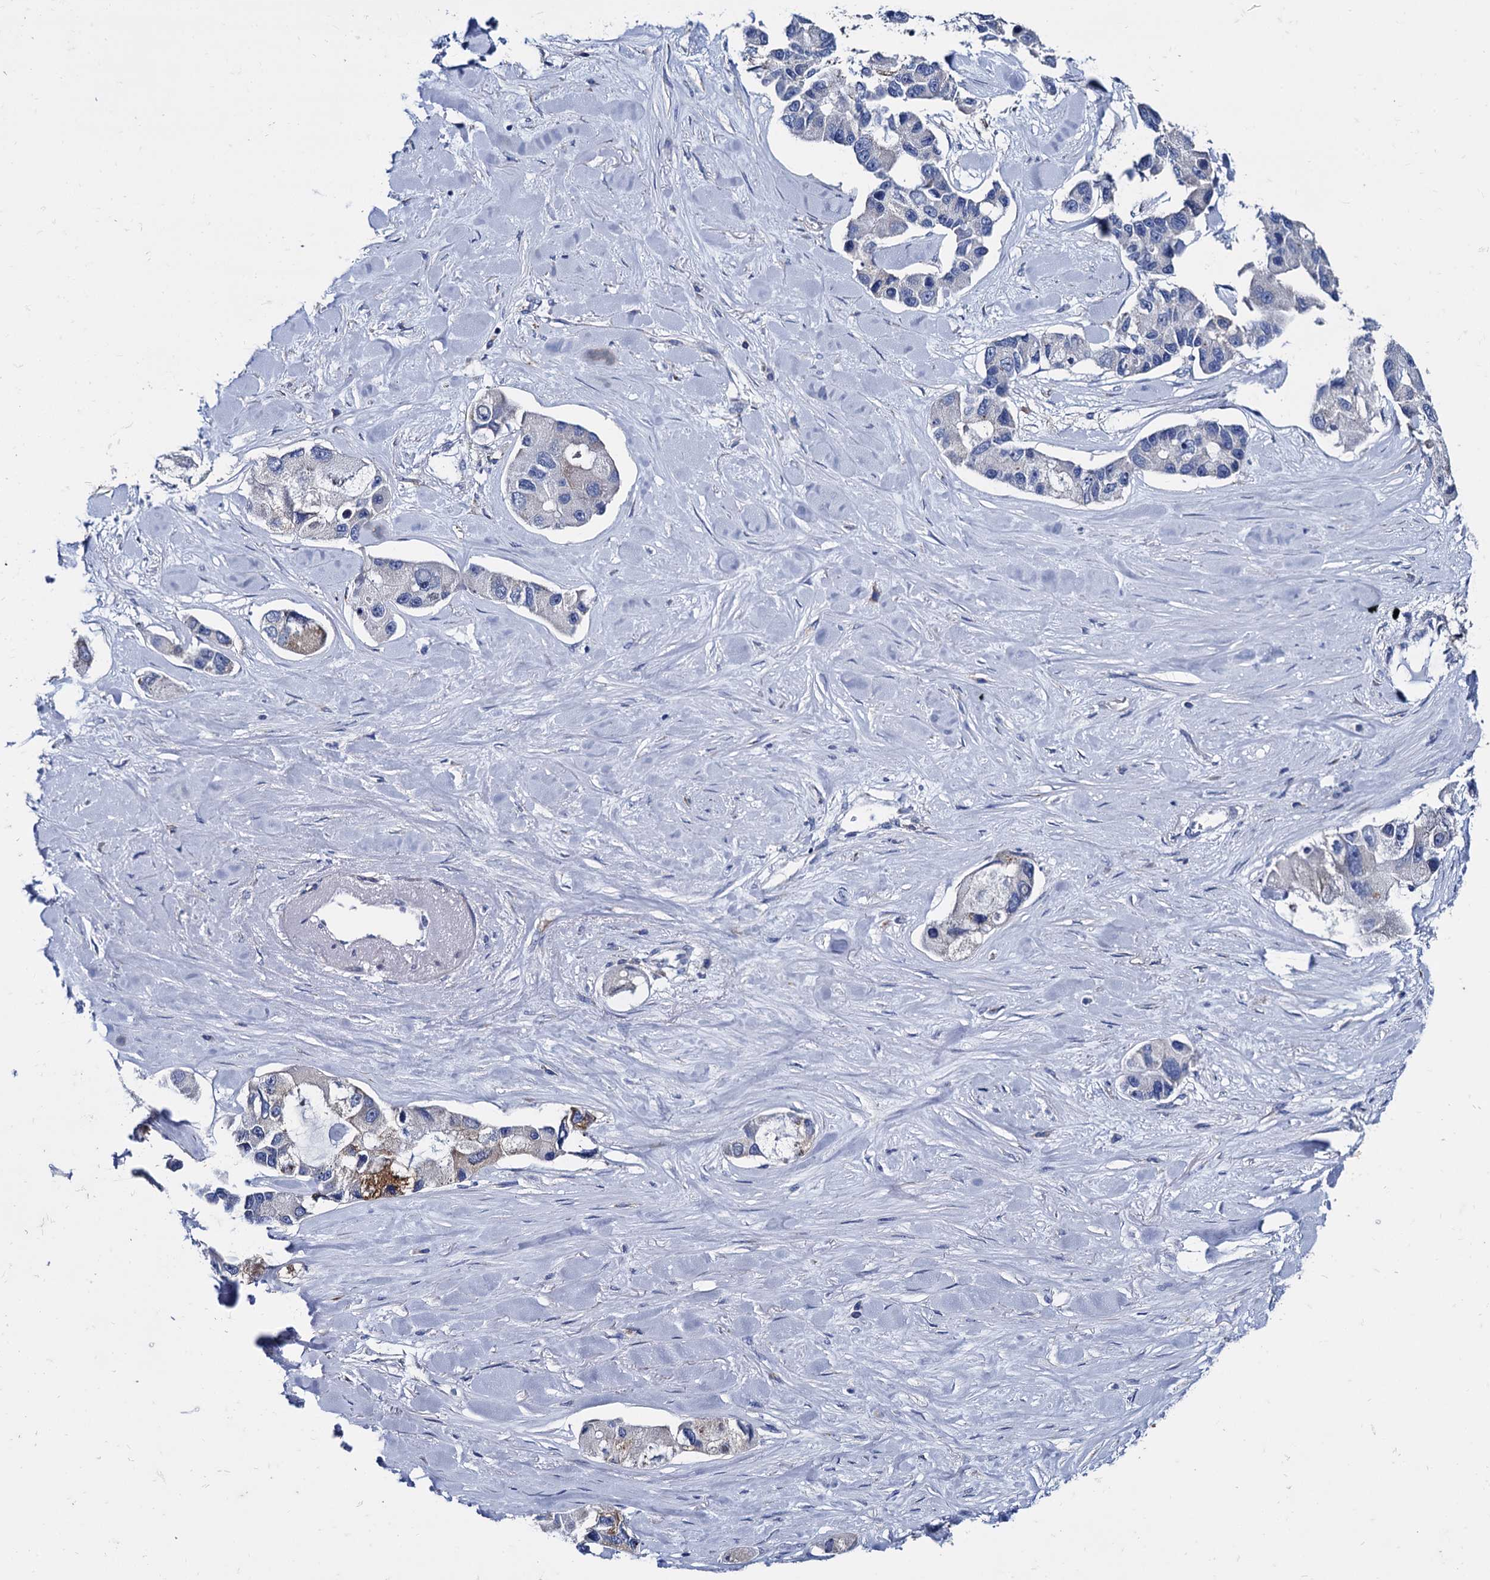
{"staining": {"intensity": "negative", "quantity": "none", "location": "none"}, "tissue": "lung cancer", "cell_type": "Tumor cells", "image_type": "cancer", "snomed": [{"axis": "morphology", "description": "Adenocarcinoma, NOS"}, {"axis": "topography", "description": "Lung"}], "caption": "This is an immunohistochemistry micrograph of lung adenocarcinoma. There is no positivity in tumor cells.", "gene": "FOXR2", "patient": {"sex": "female", "age": 54}}